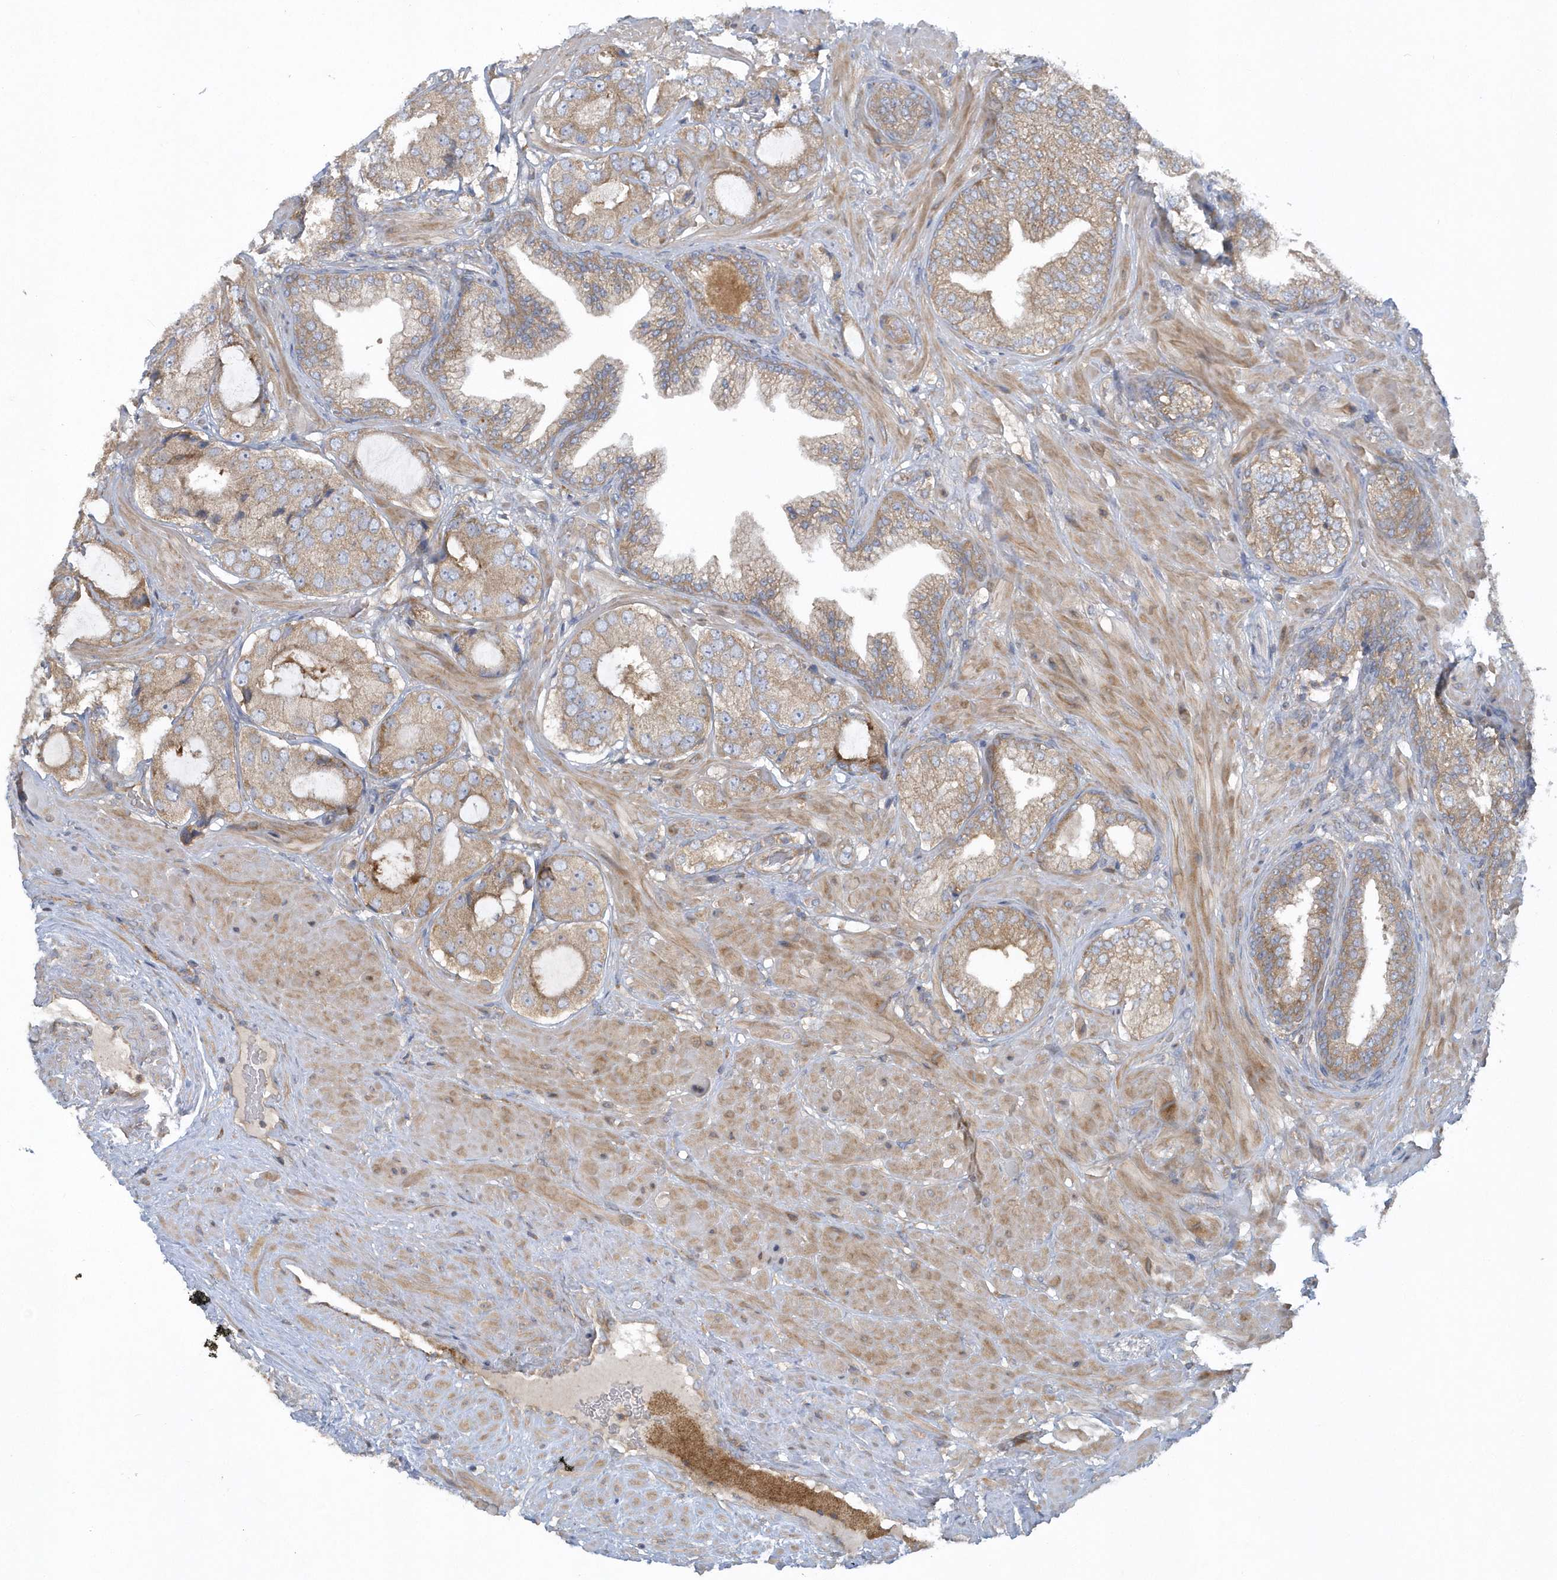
{"staining": {"intensity": "weak", "quantity": ">75%", "location": "cytoplasmic/membranous"}, "tissue": "prostate cancer", "cell_type": "Tumor cells", "image_type": "cancer", "snomed": [{"axis": "morphology", "description": "Adenocarcinoma, High grade"}, {"axis": "topography", "description": "Prostate"}], "caption": "Immunohistochemical staining of human high-grade adenocarcinoma (prostate) demonstrates low levels of weak cytoplasmic/membranous protein expression in about >75% of tumor cells. The staining was performed using DAB, with brown indicating positive protein expression. Nuclei are stained blue with hematoxylin.", "gene": "CNOT10", "patient": {"sex": "male", "age": 59}}